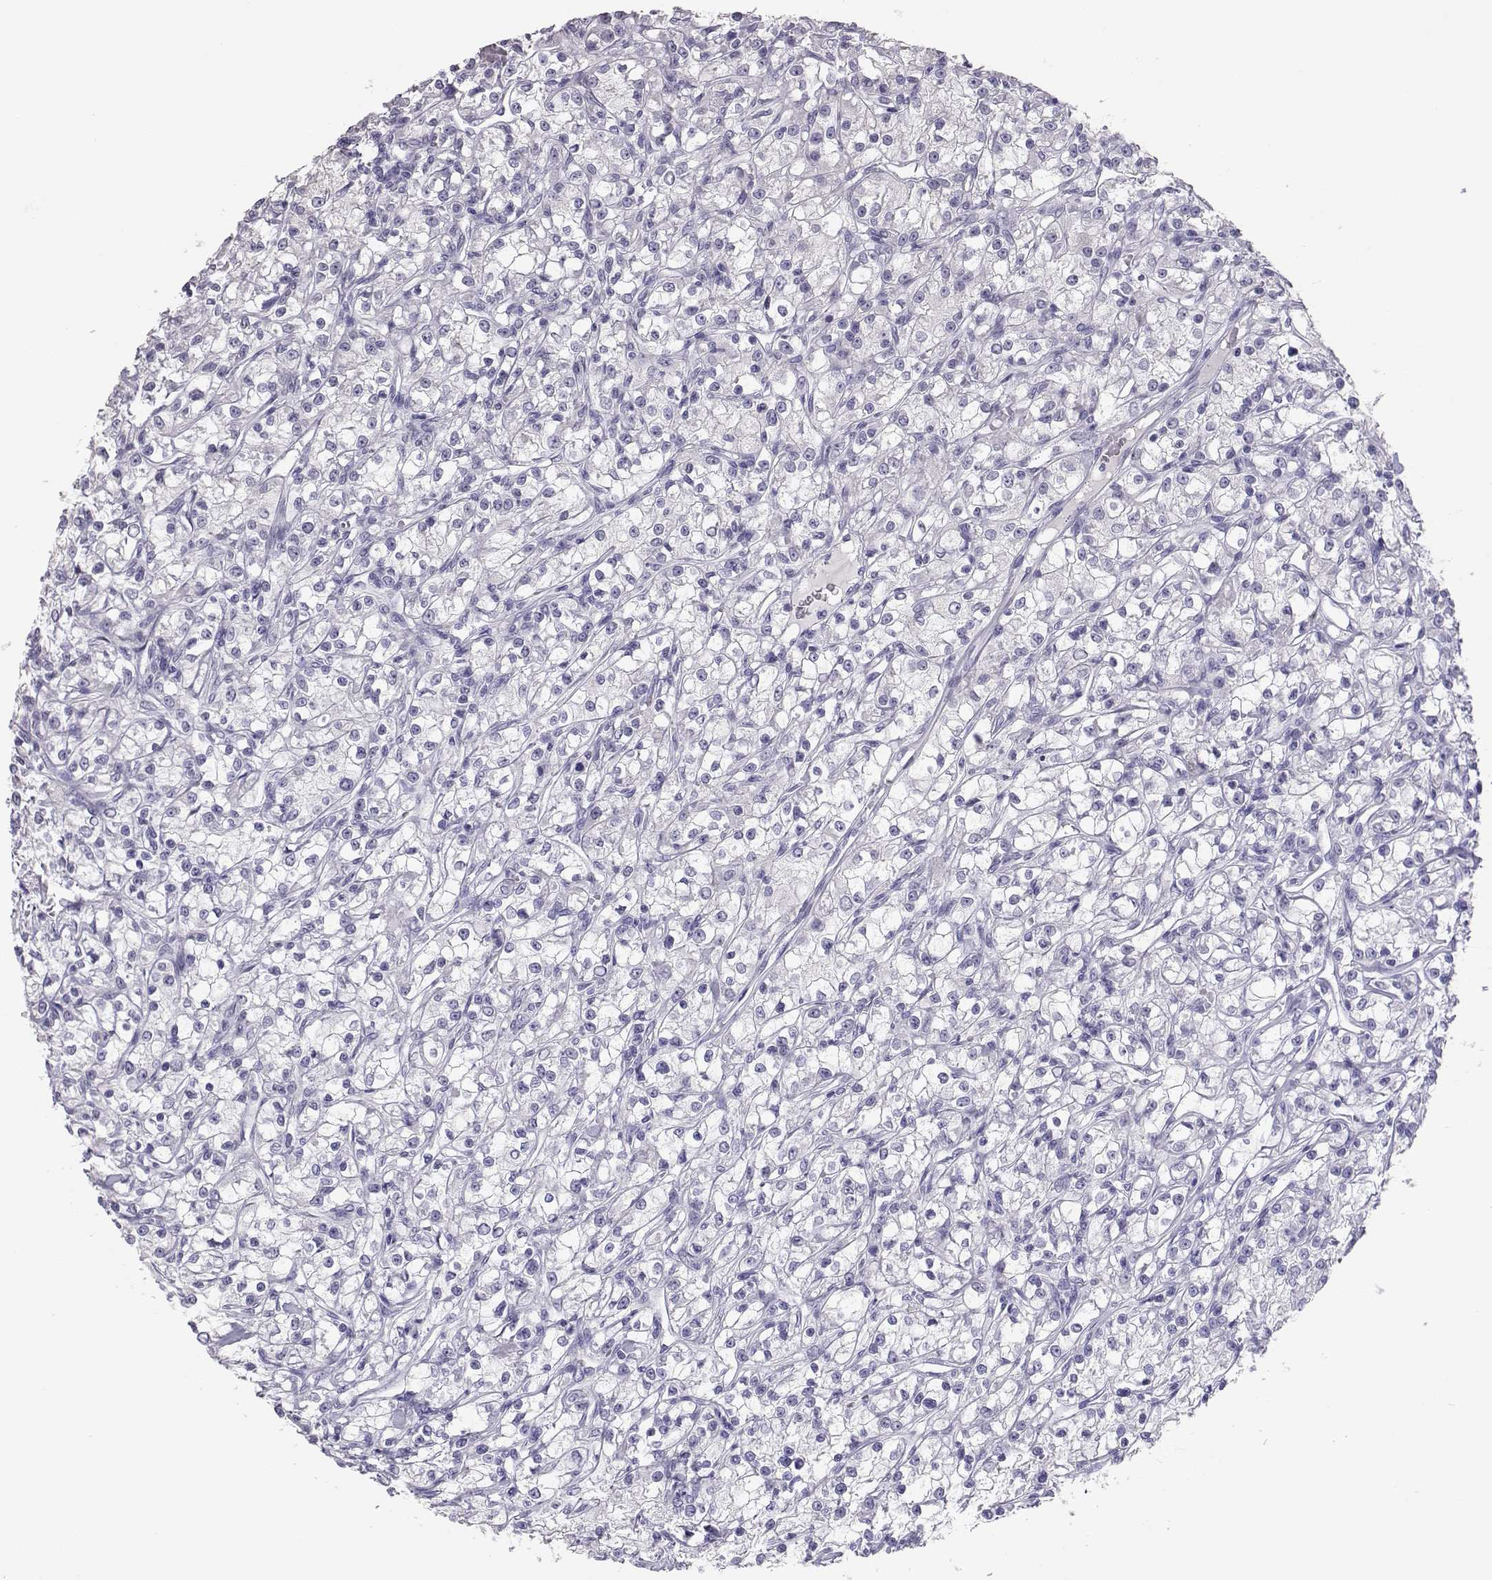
{"staining": {"intensity": "negative", "quantity": "none", "location": "none"}, "tissue": "renal cancer", "cell_type": "Tumor cells", "image_type": "cancer", "snomed": [{"axis": "morphology", "description": "Adenocarcinoma, NOS"}, {"axis": "topography", "description": "Kidney"}], "caption": "This is a photomicrograph of immunohistochemistry (IHC) staining of renal cancer, which shows no positivity in tumor cells.", "gene": "PMCH", "patient": {"sex": "female", "age": 59}}